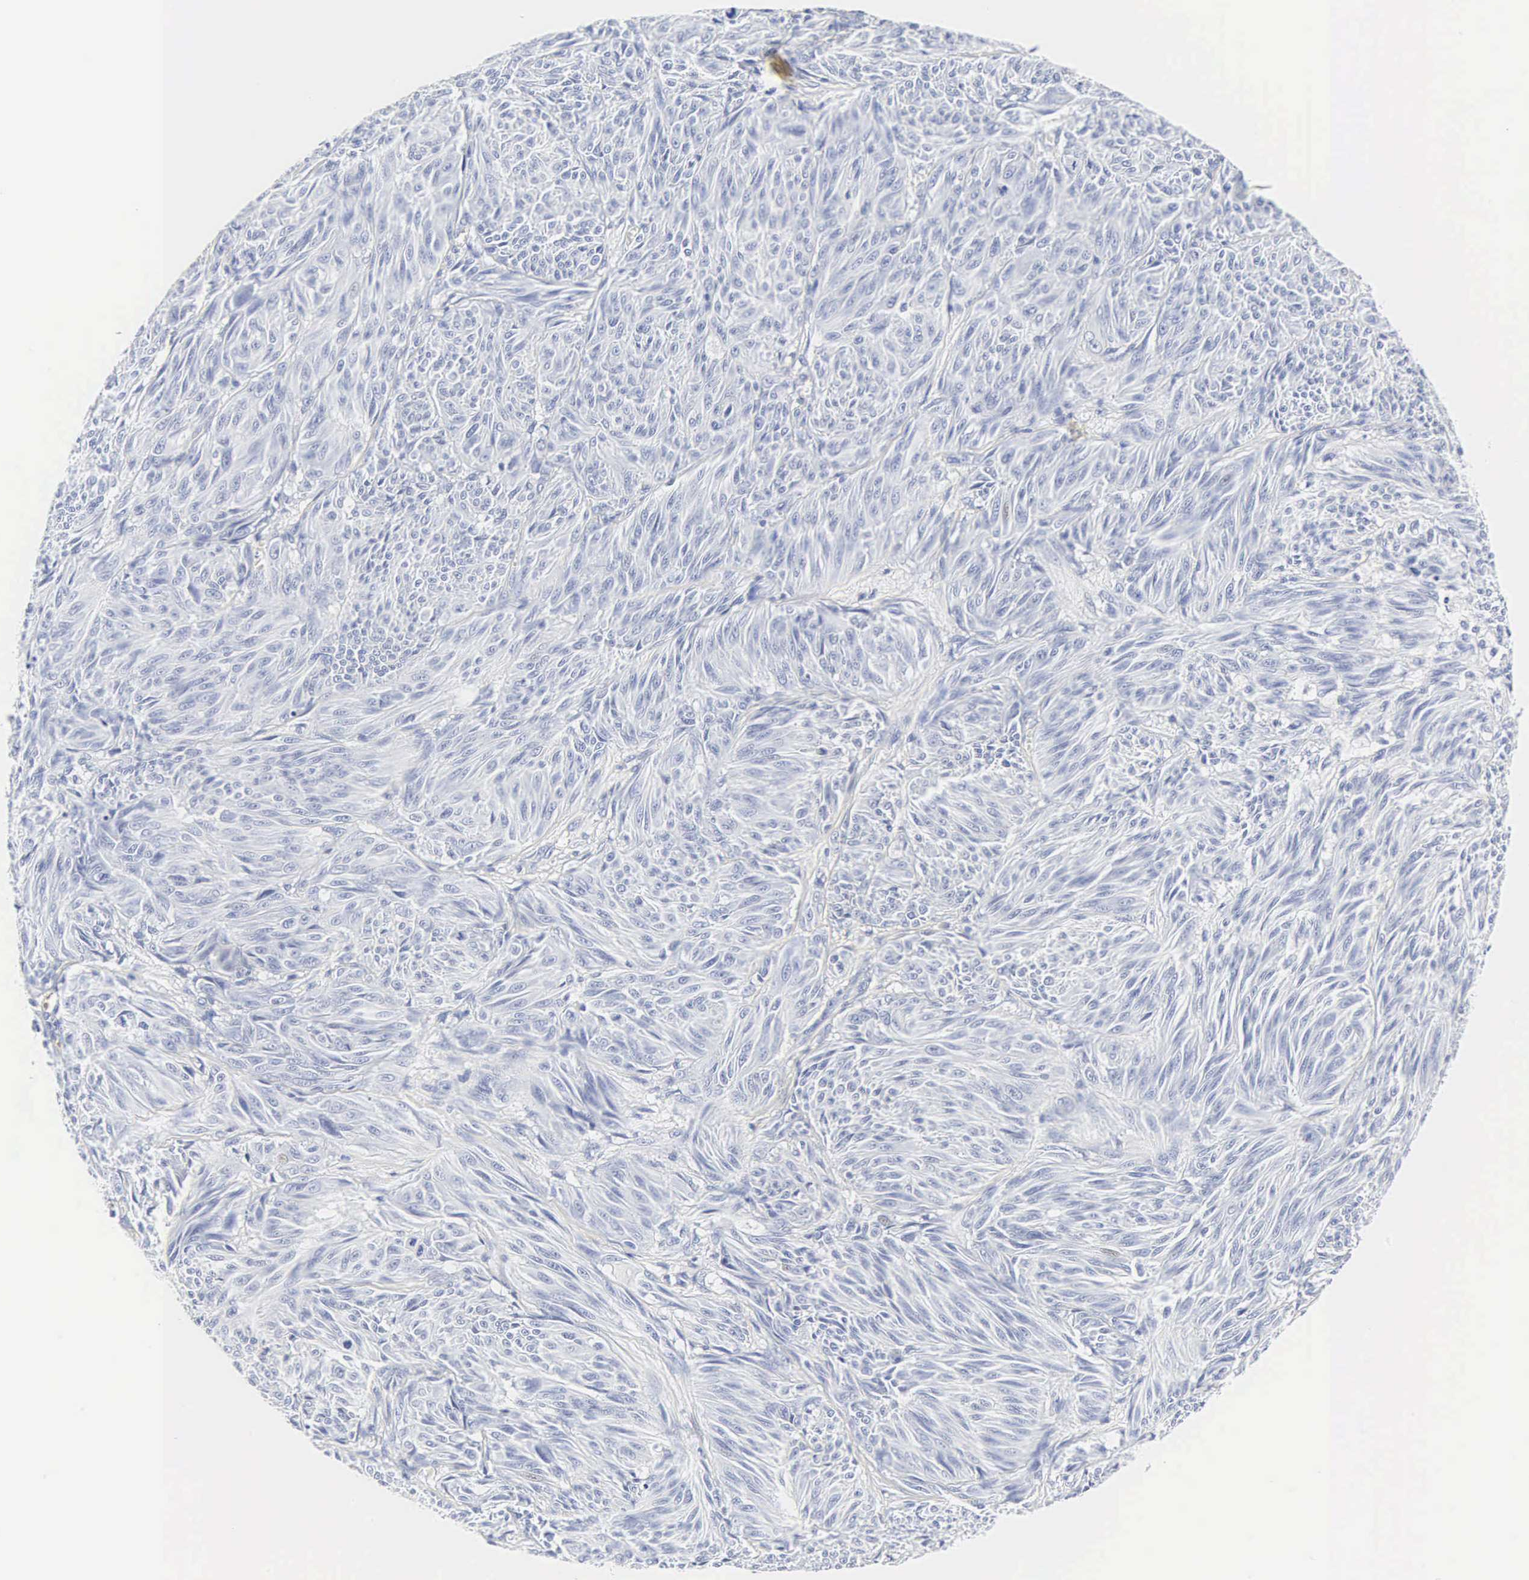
{"staining": {"intensity": "negative", "quantity": "none", "location": "none"}, "tissue": "melanoma", "cell_type": "Tumor cells", "image_type": "cancer", "snomed": [{"axis": "morphology", "description": "Malignant melanoma, NOS"}, {"axis": "topography", "description": "Skin"}], "caption": "Malignant melanoma was stained to show a protein in brown. There is no significant expression in tumor cells. (Immunohistochemistry (ihc), brightfield microscopy, high magnification).", "gene": "INS", "patient": {"sex": "male", "age": 54}}